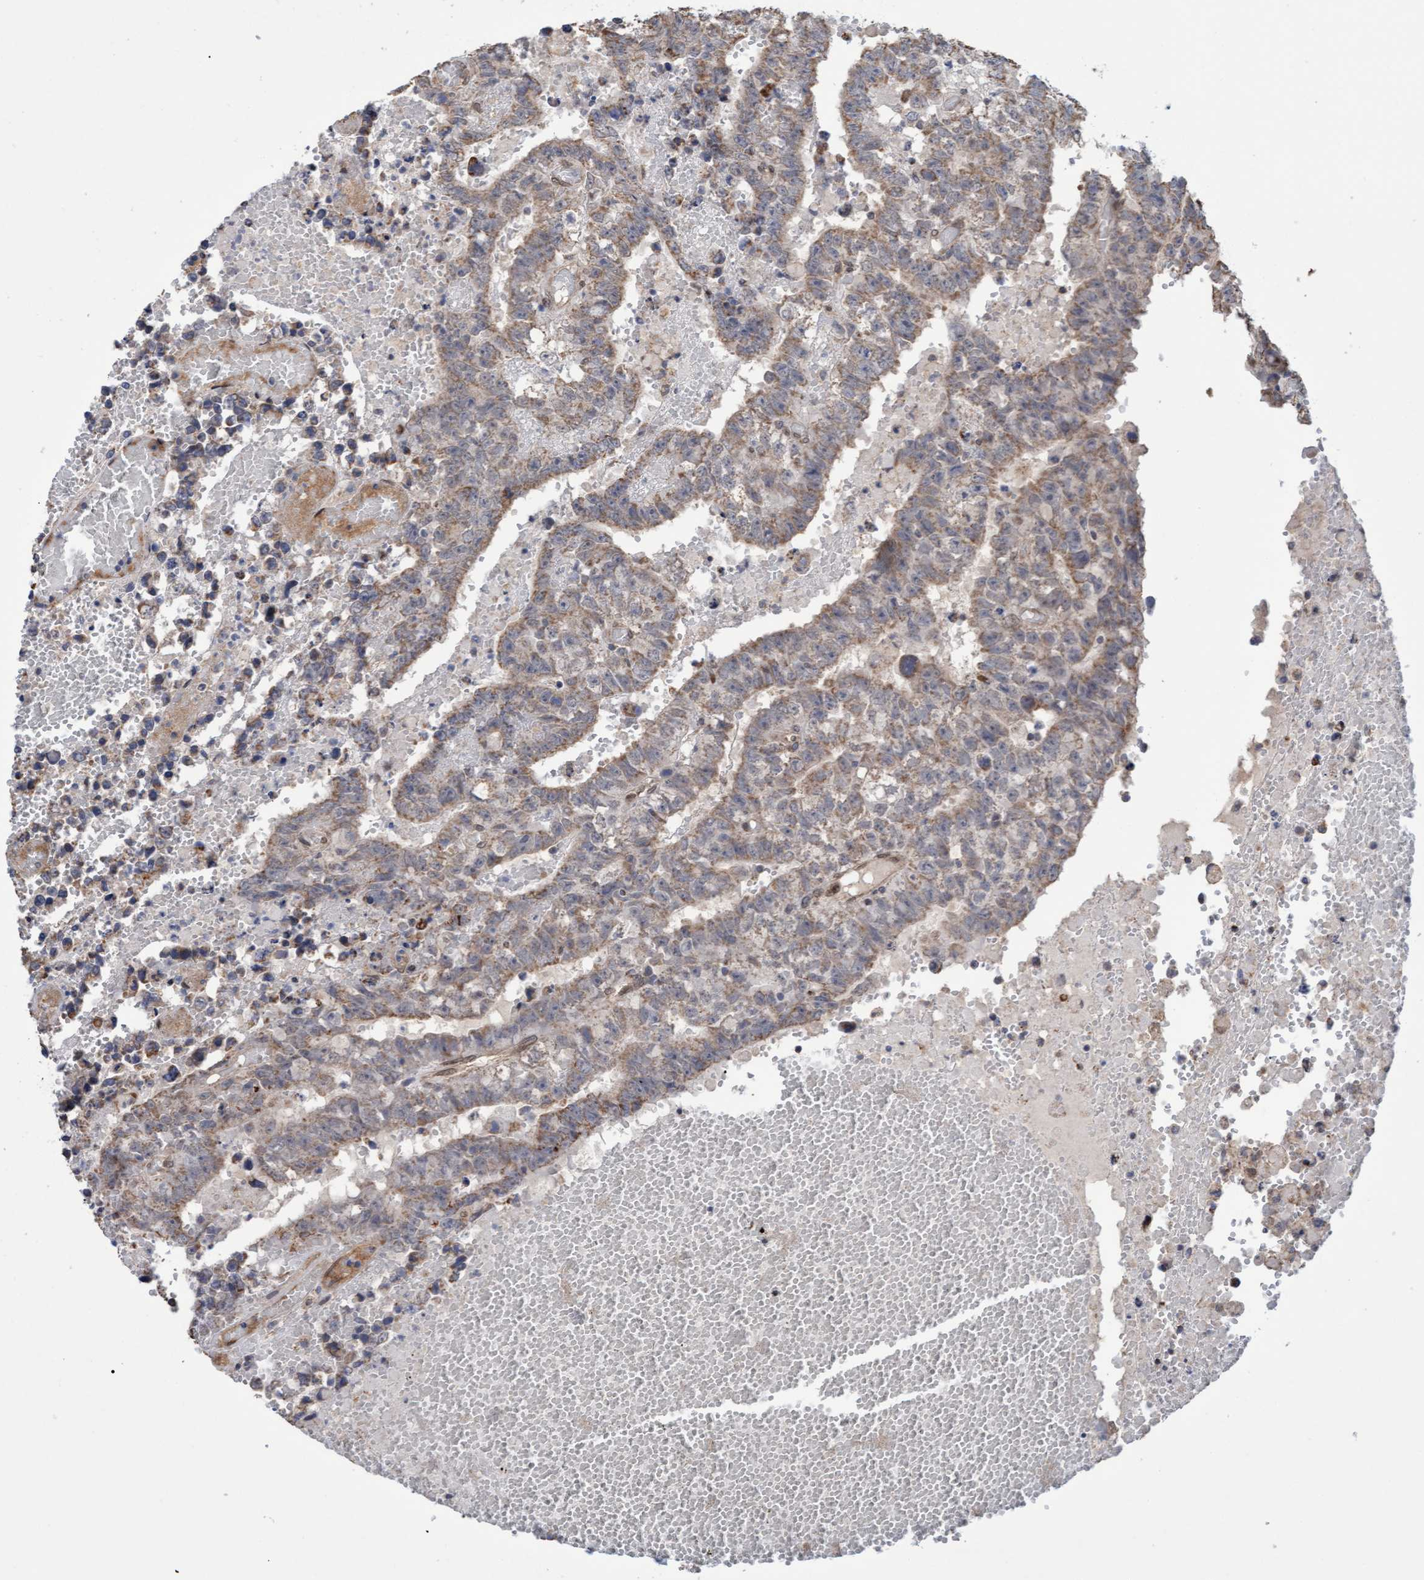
{"staining": {"intensity": "weak", "quantity": ">75%", "location": "cytoplasmic/membranous"}, "tissue": "testis cancer", "cell_type": "Tumor cells", "image_type": "cancer", "snomed": [{"axis": "morphology", "description": "Carcinoma, Embryonal, NOS"}, {"axis": "topography", "description": "Testis"}], "caption": "Protein staining shows weak cytoplasmic/membranous expression in about >75% of tumor cells in testis cancer (embryonal carcinoma). The staining was performed using DAB (3,3'-diaminobenzidine), with brown indicating positive protein expression. Nuclei are stained blue with hematoxylin.", "gene": "MGLL", "patient": {"sex": "male", "age": 25}}